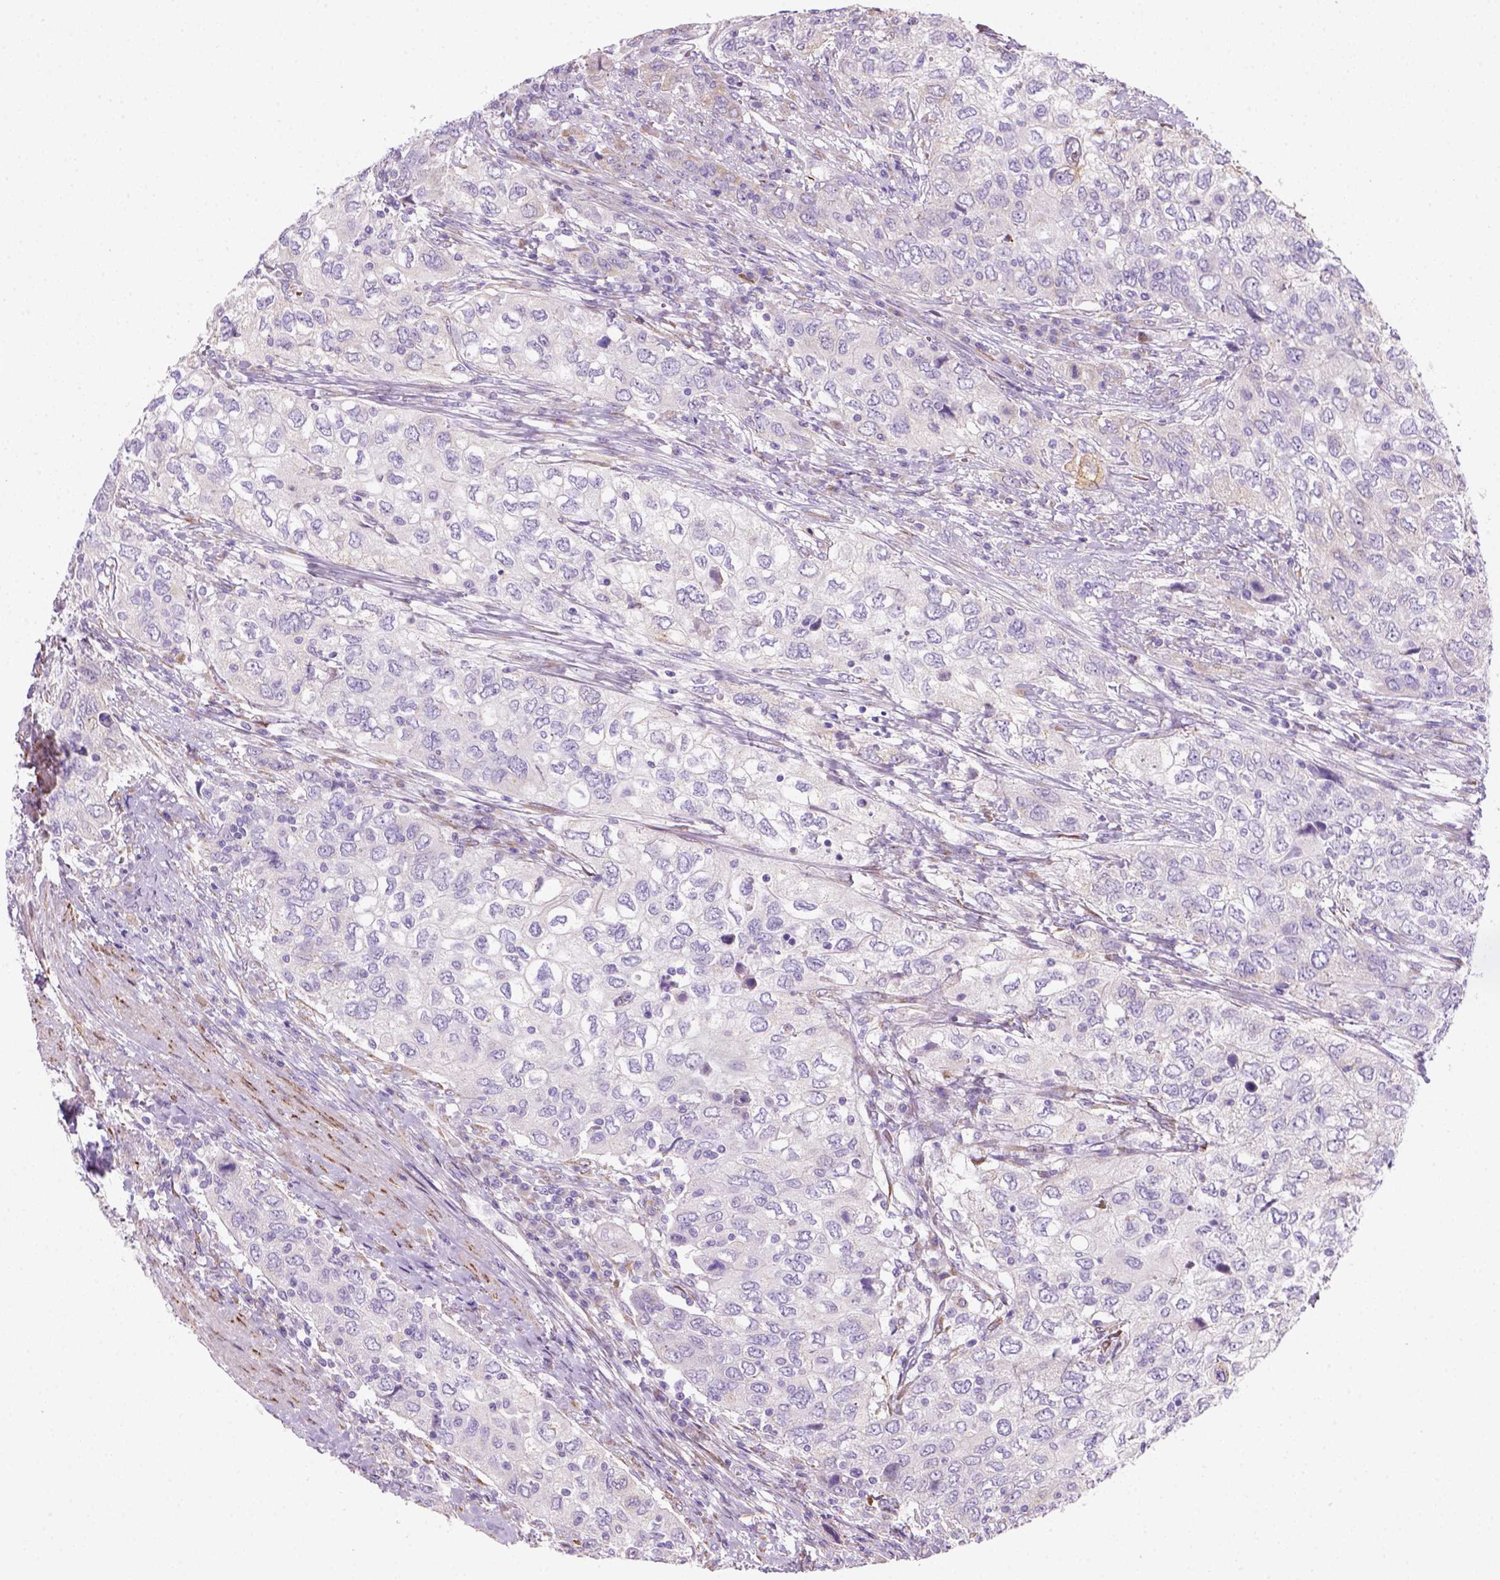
{"staining": {"intensity": "negative", "quantity": "none", "location": "none"}, "tissue": "urothelial cancer", "cell_type": "Tumor cells", "image_type": "cancer", "snomed": [{"axis": "morphology", "description": "Urothelial carcinoma, High grade"}, {"axis": "topography", "description": "Urinary bladder"}], "caption": "High magnification brightfield microscopy of urothelial carcinoma (high-grade) stained with DAB (brown) and counterstained with hematoxylin (blue): tumor cells show no significant staining.", "gene": "CES2", "patient": {"sex": "male", "age": 76}}